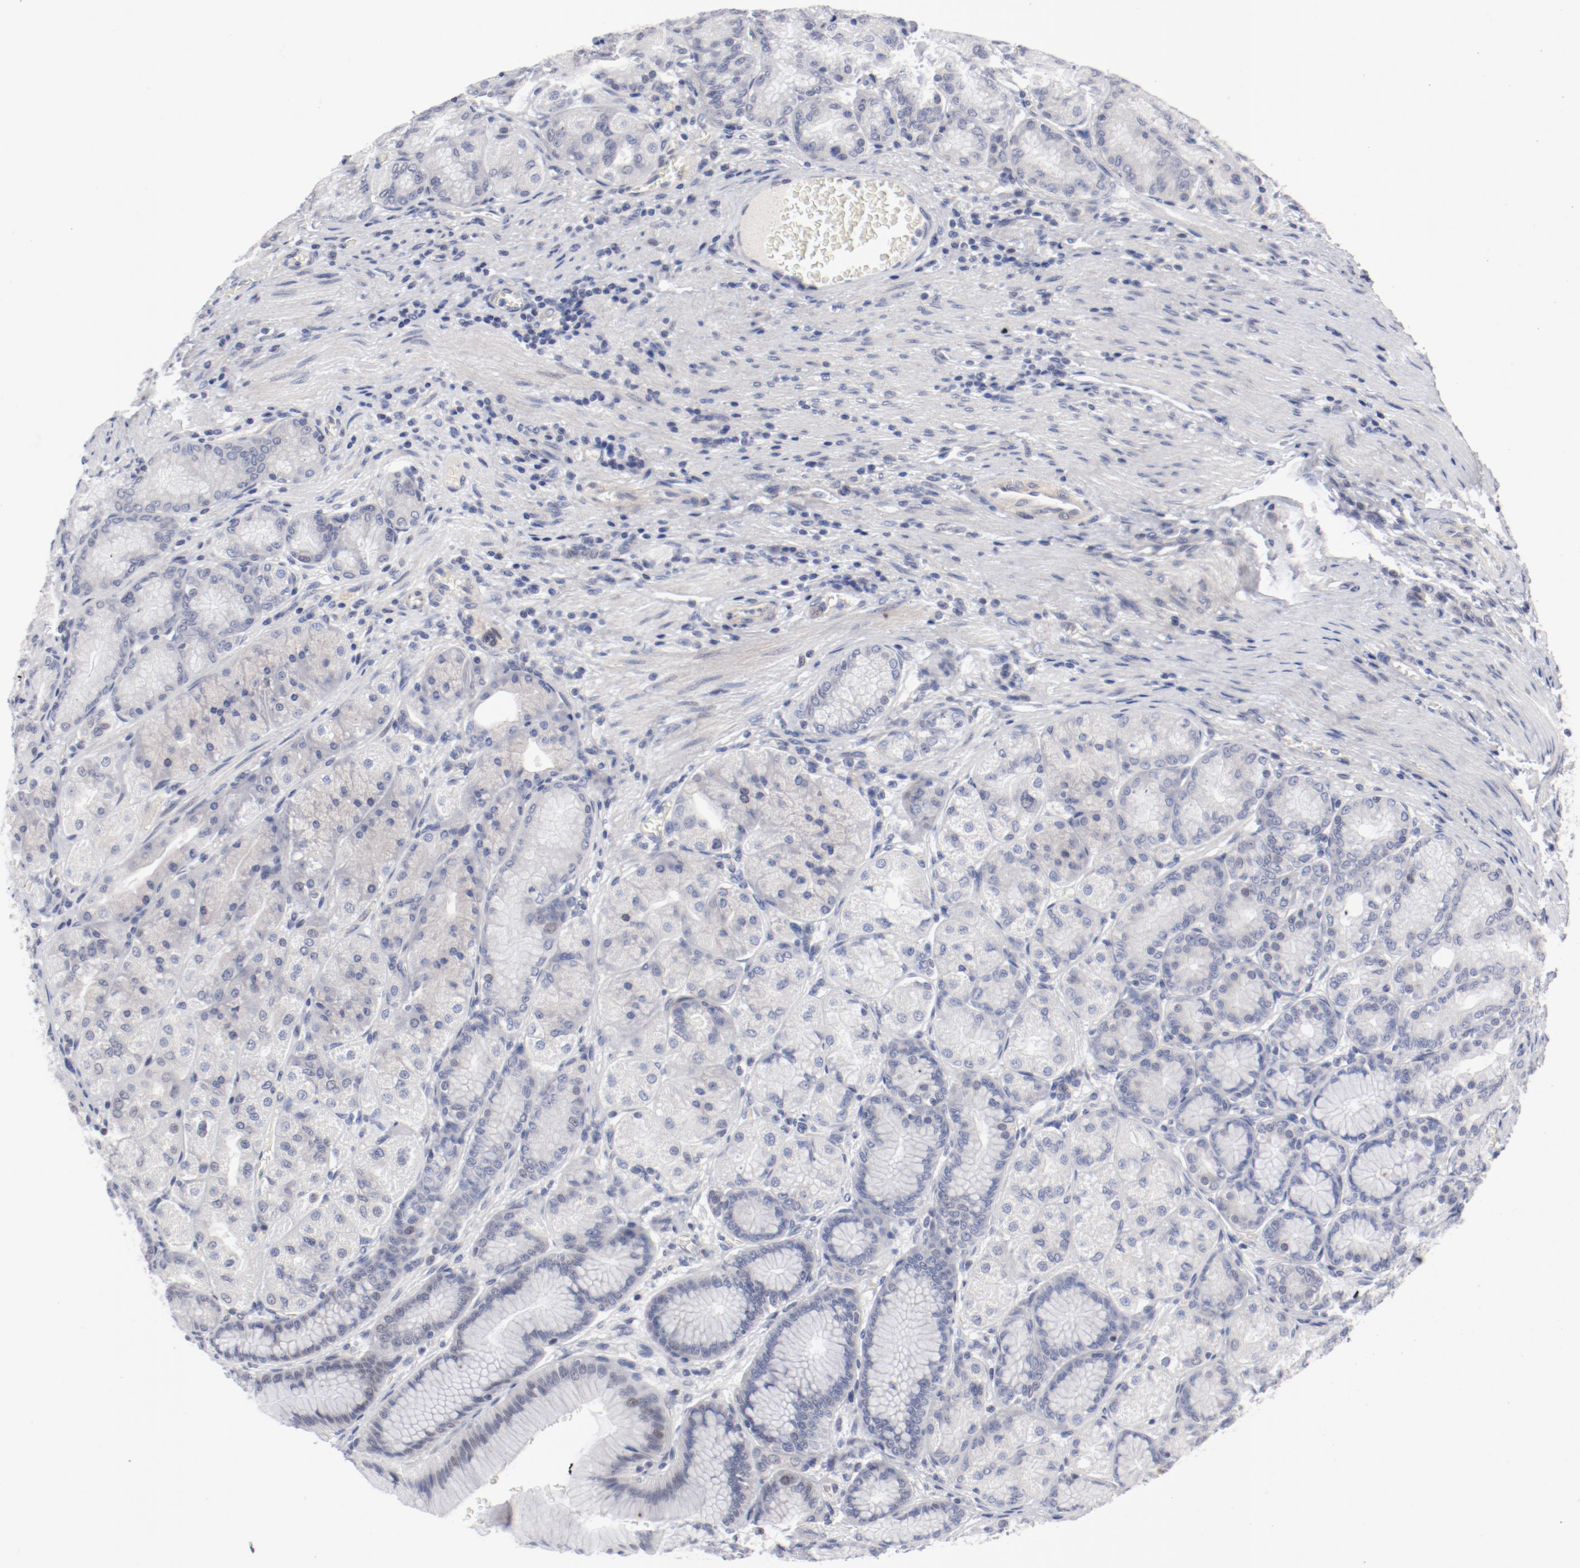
{"staining": {"intensity": "negative", "quantity": "none", "location": "none"}, "tissue": "stomach", "cell_type": "Glandular cells", "image_type": "normal", "snomed": [{"axis": "morphology", "description": "Normal tissue, NOS"}, {"axis": "morphology", "description": "Adenocarcinoma, NOS"}, {"axis": "topography", "description": "Stomach"}, {"axis": "topography", "description": "Stomach, lower"}], "caption": "An immunohistochemistry (IHC) image of normal stomach is shown. There is no staining in glandular cells of stomach. (DAB immunohistochemistry (IHC) with hematoxylin counter stain).", "gene": "KCNK13", "patient": {"sex": "female", "age": 65}}